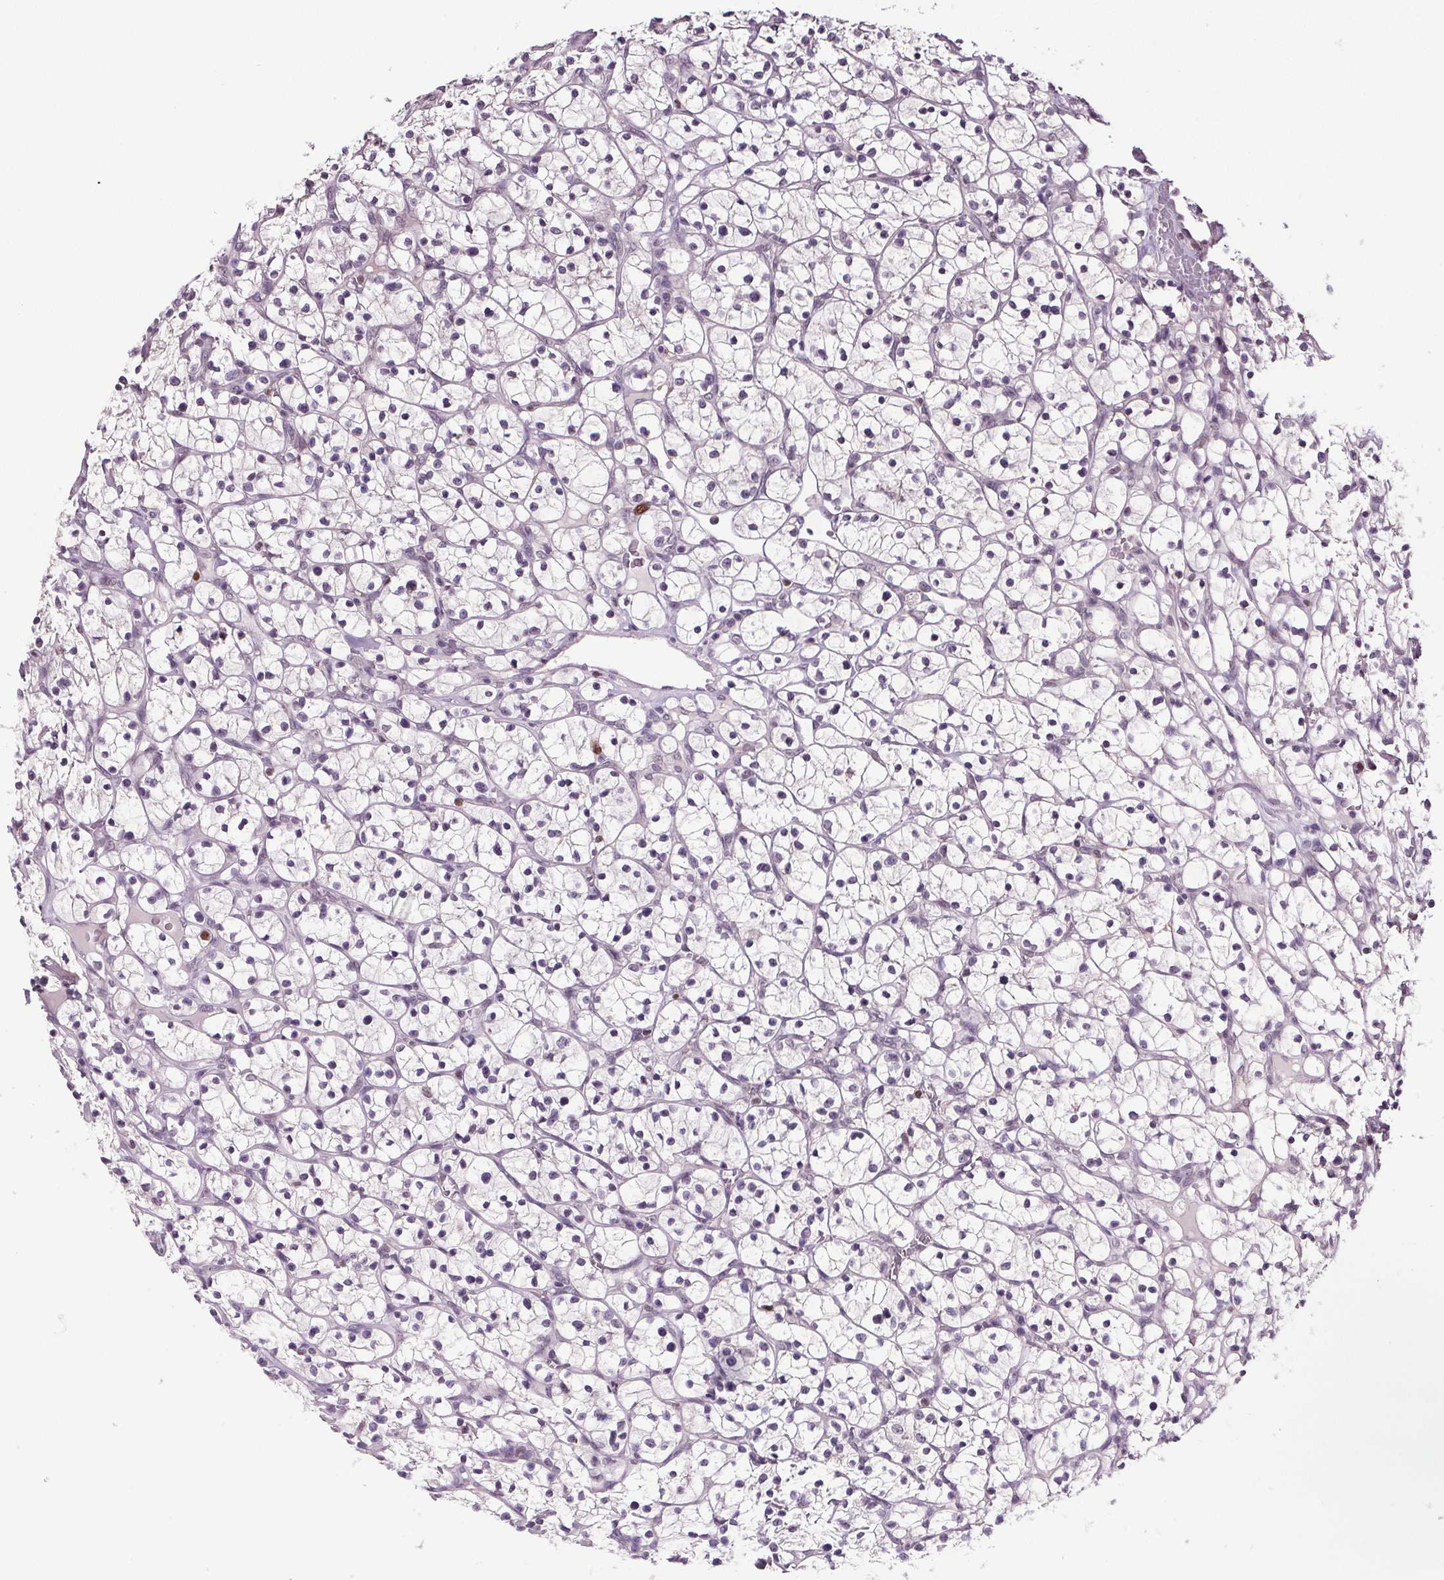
{"staining": {"intensity": "negative", "quantity": "none", "location": "none"}, "tissue": "renal cancer", "cell_type": "Tumor cells", "image_type": "cancer", "snomed": [{"axis": "morphology", "description": "Adenocarcinoma, NOS"}, {"axis": "topography", "description": "Kidney"}], "caption": "High power microscopy image of an immunohistochemistry histopathology image of renal adenocarcinoma, revealing no significant positivity in tumor cells.", "gene": "CENPF", "patient": {"sex": "female", "age": 64}}